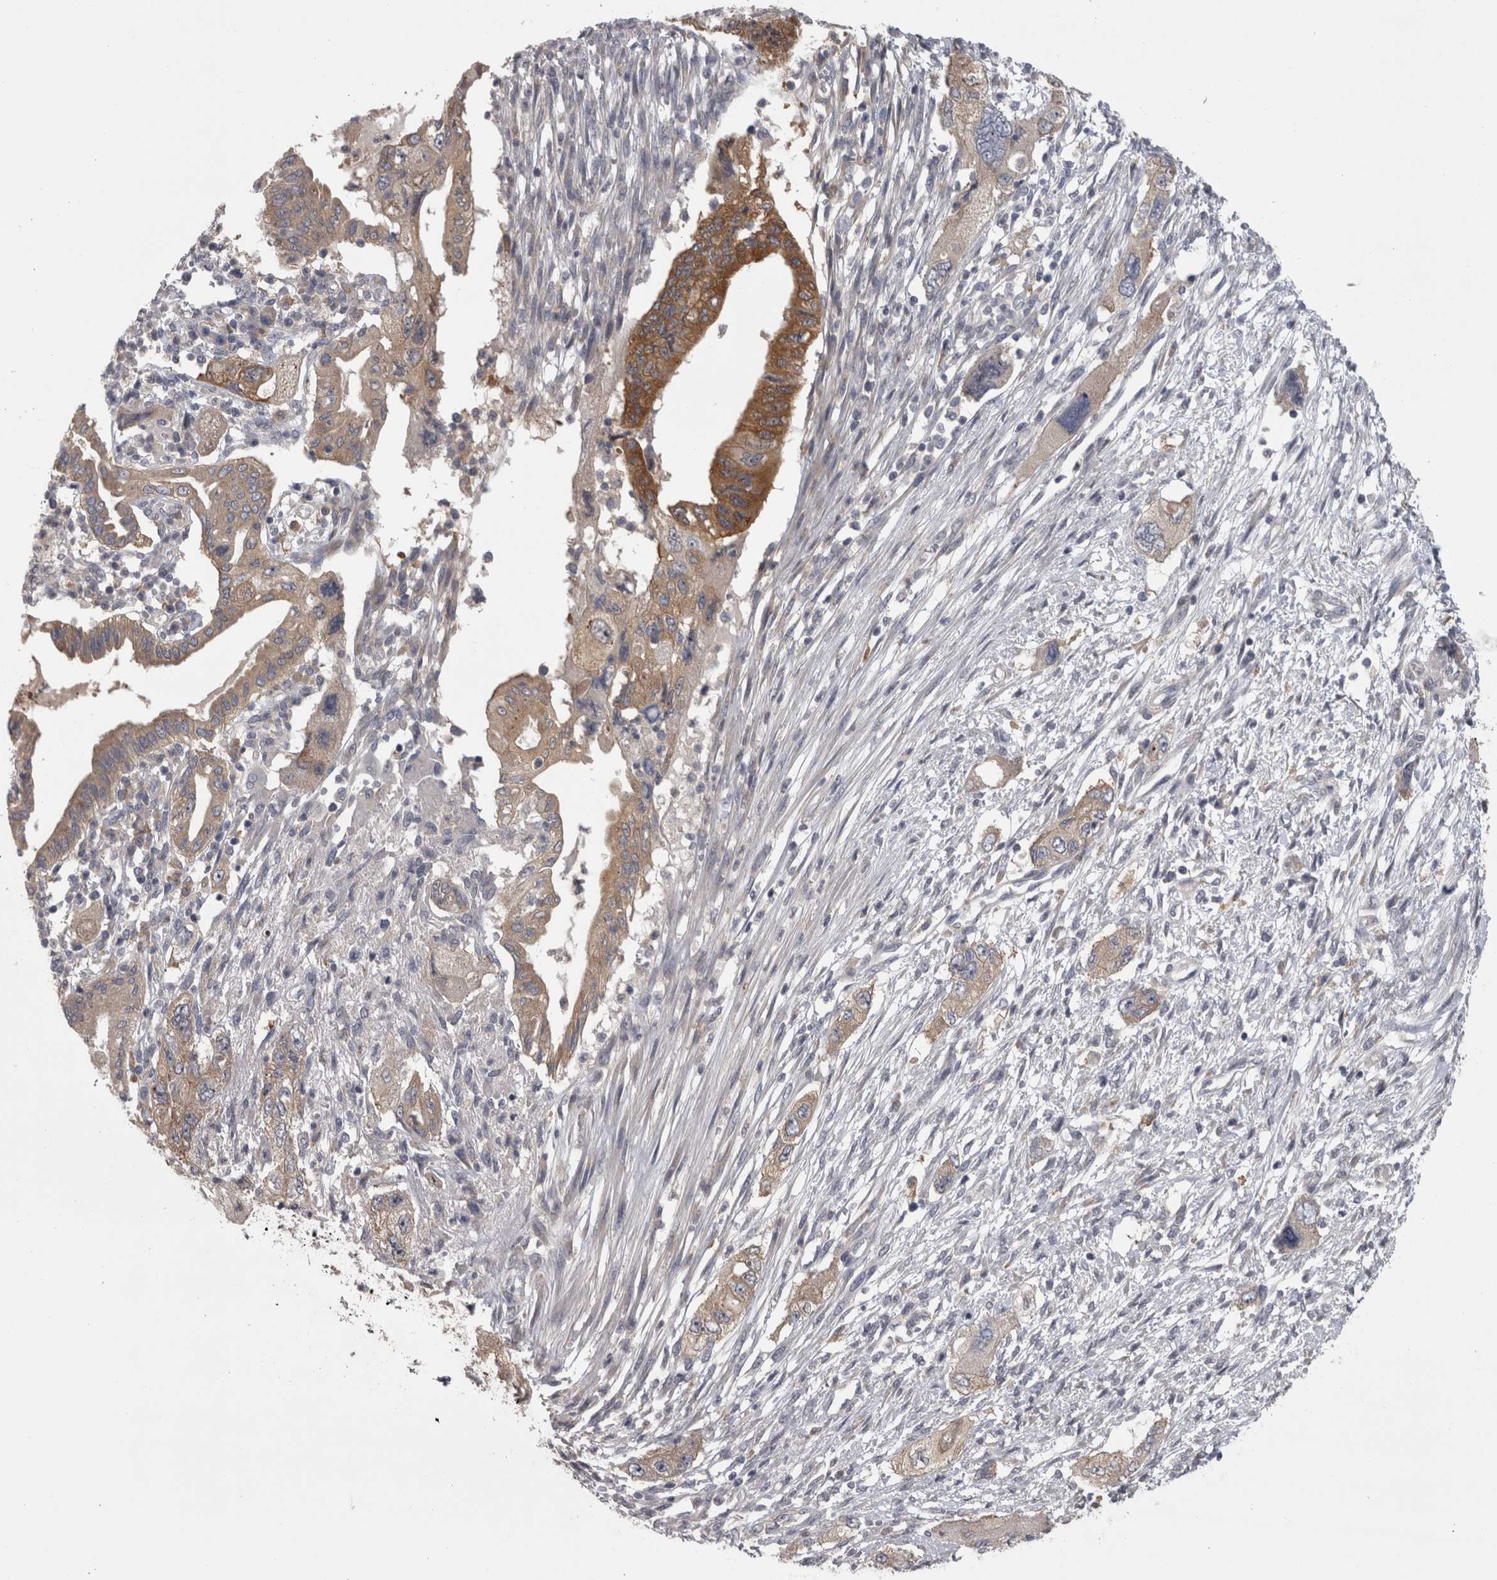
{"staining": {"intensity": "moderate", "quantity": "<25%", "location": "cytoplasmic/membranous"}, "tissue": "pancreatic cancer", "cell_type": "Tumor cells", "image_type": "cancer", "snomed": [{"axis": "morphology", "description": "Adenocarcinoma, NOS"}, {"axis": "topography", "description": "Pancreas"}], "caption": "Immunohistochemistry (IHC) staining of pancreatic cancer (adenocarcinoma), which reveals low levels of moderate cytoplasmic/membranous positivity in approximately <25% of tumor cells indicating moderate cytoplasmic/membranous protein positivity. The staining was performed using DAB (brown) for protein detection and nuclei were counterstained in hematoxylin (blue).", "gene": "PRKCI", "patient": {"sex": "female", "age": 73}}